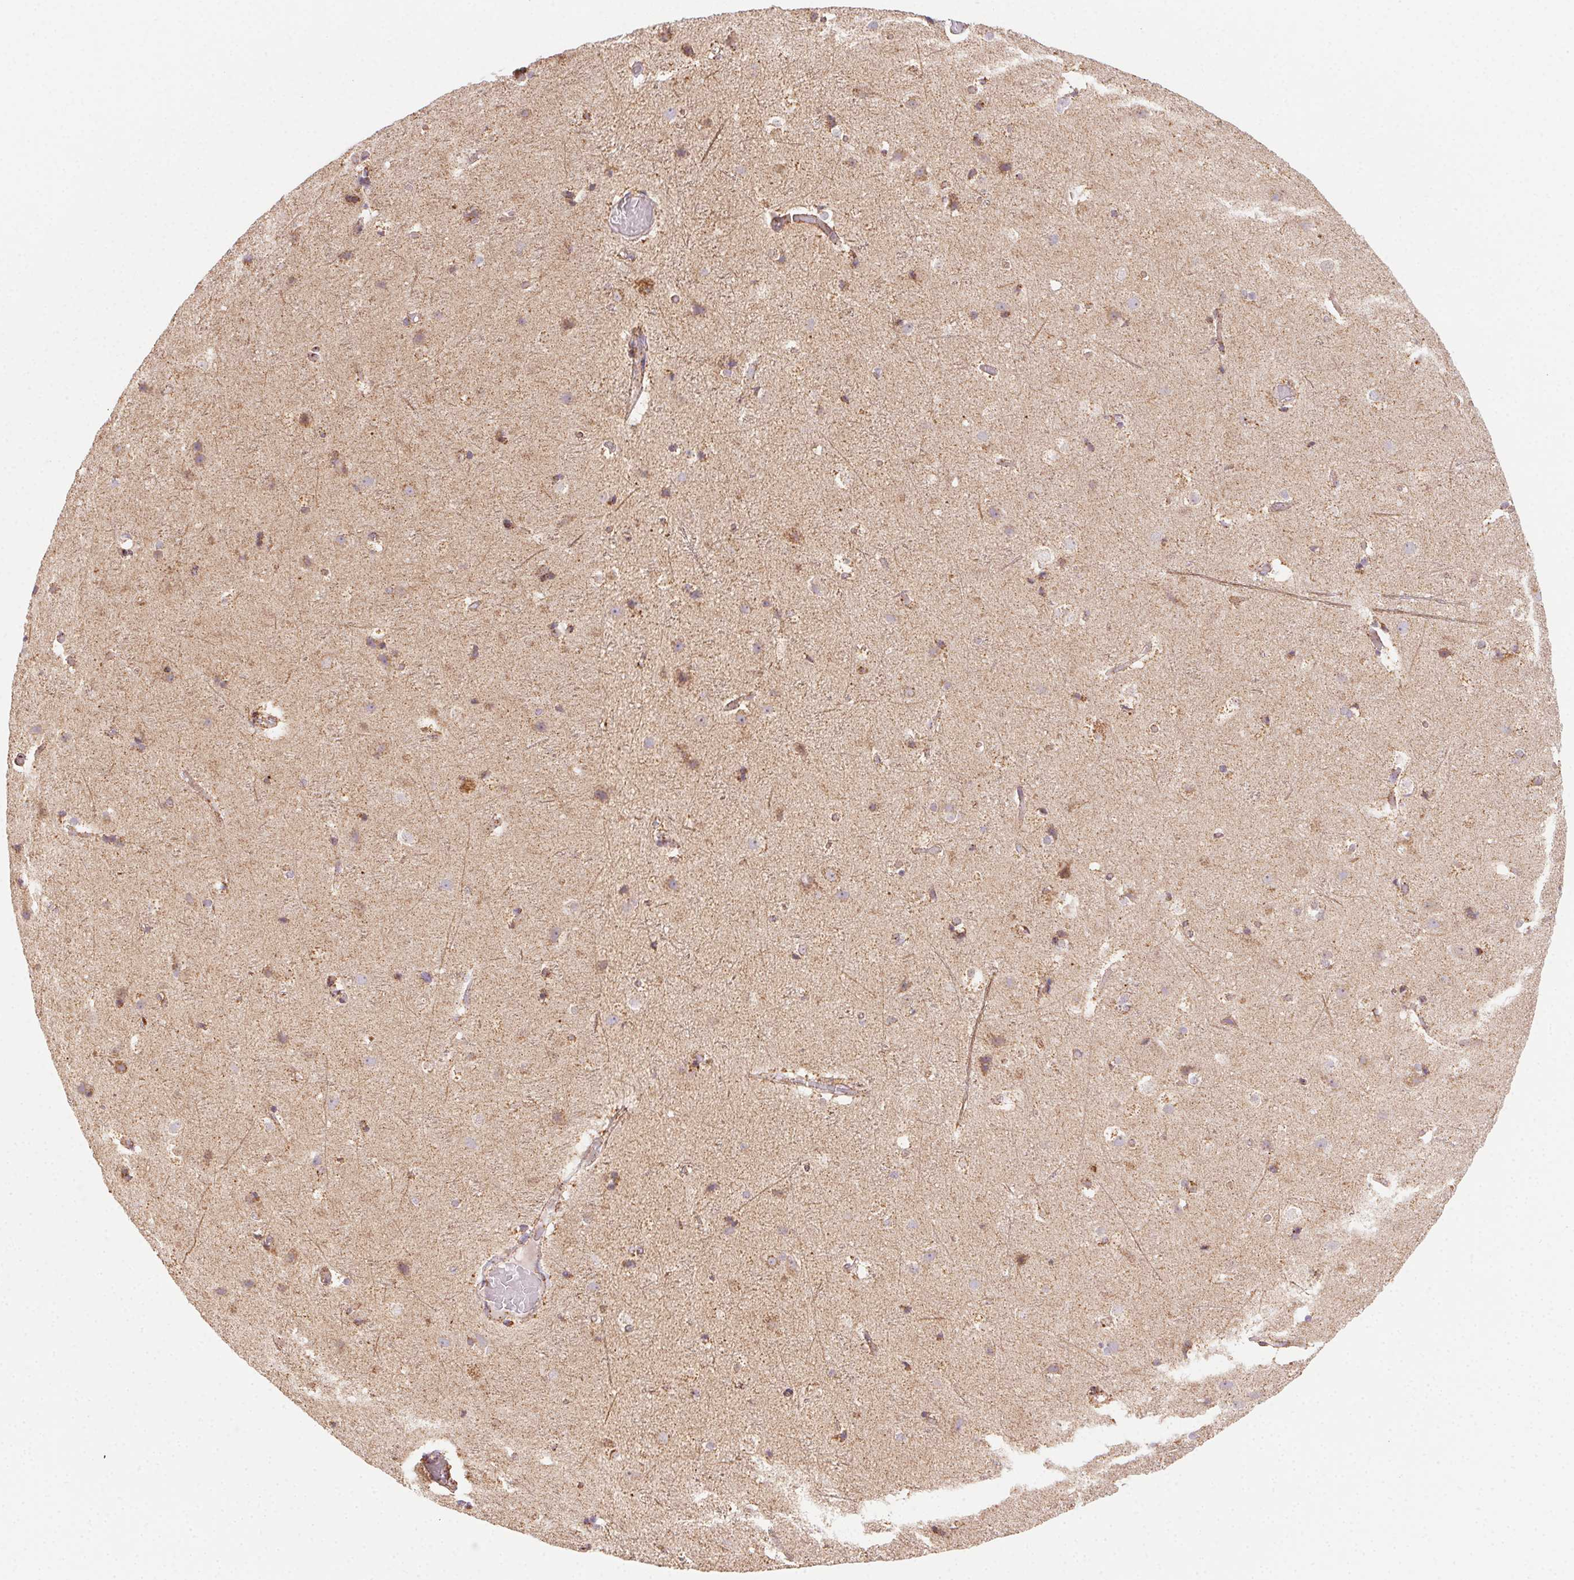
{"staining": {"intensity": "moderate", "quantity": "25%-75%", "location": "cytoplasmic/membranous"}, "tissue": "cerebral cortex", "cell_type": "Endothelial cells", "image_type": "normal", "snomed": [{"axis": "morphology", "description": "Normal tissue, NOS"}, {"axis": "topography", "description": "Cerebral cortex"}], "caption": "Protein expression analysis of normal human cerebral cortex reveals moderate cytoplasmic/membranous staining in about 25%-75% of endothelial cells. (DAB (3,3'-diaminobenzidine) = brown stain, brightfield microscopy at high magnification).", "gene": "CLPB", "patient": {"sex": "female", "age": 52}}